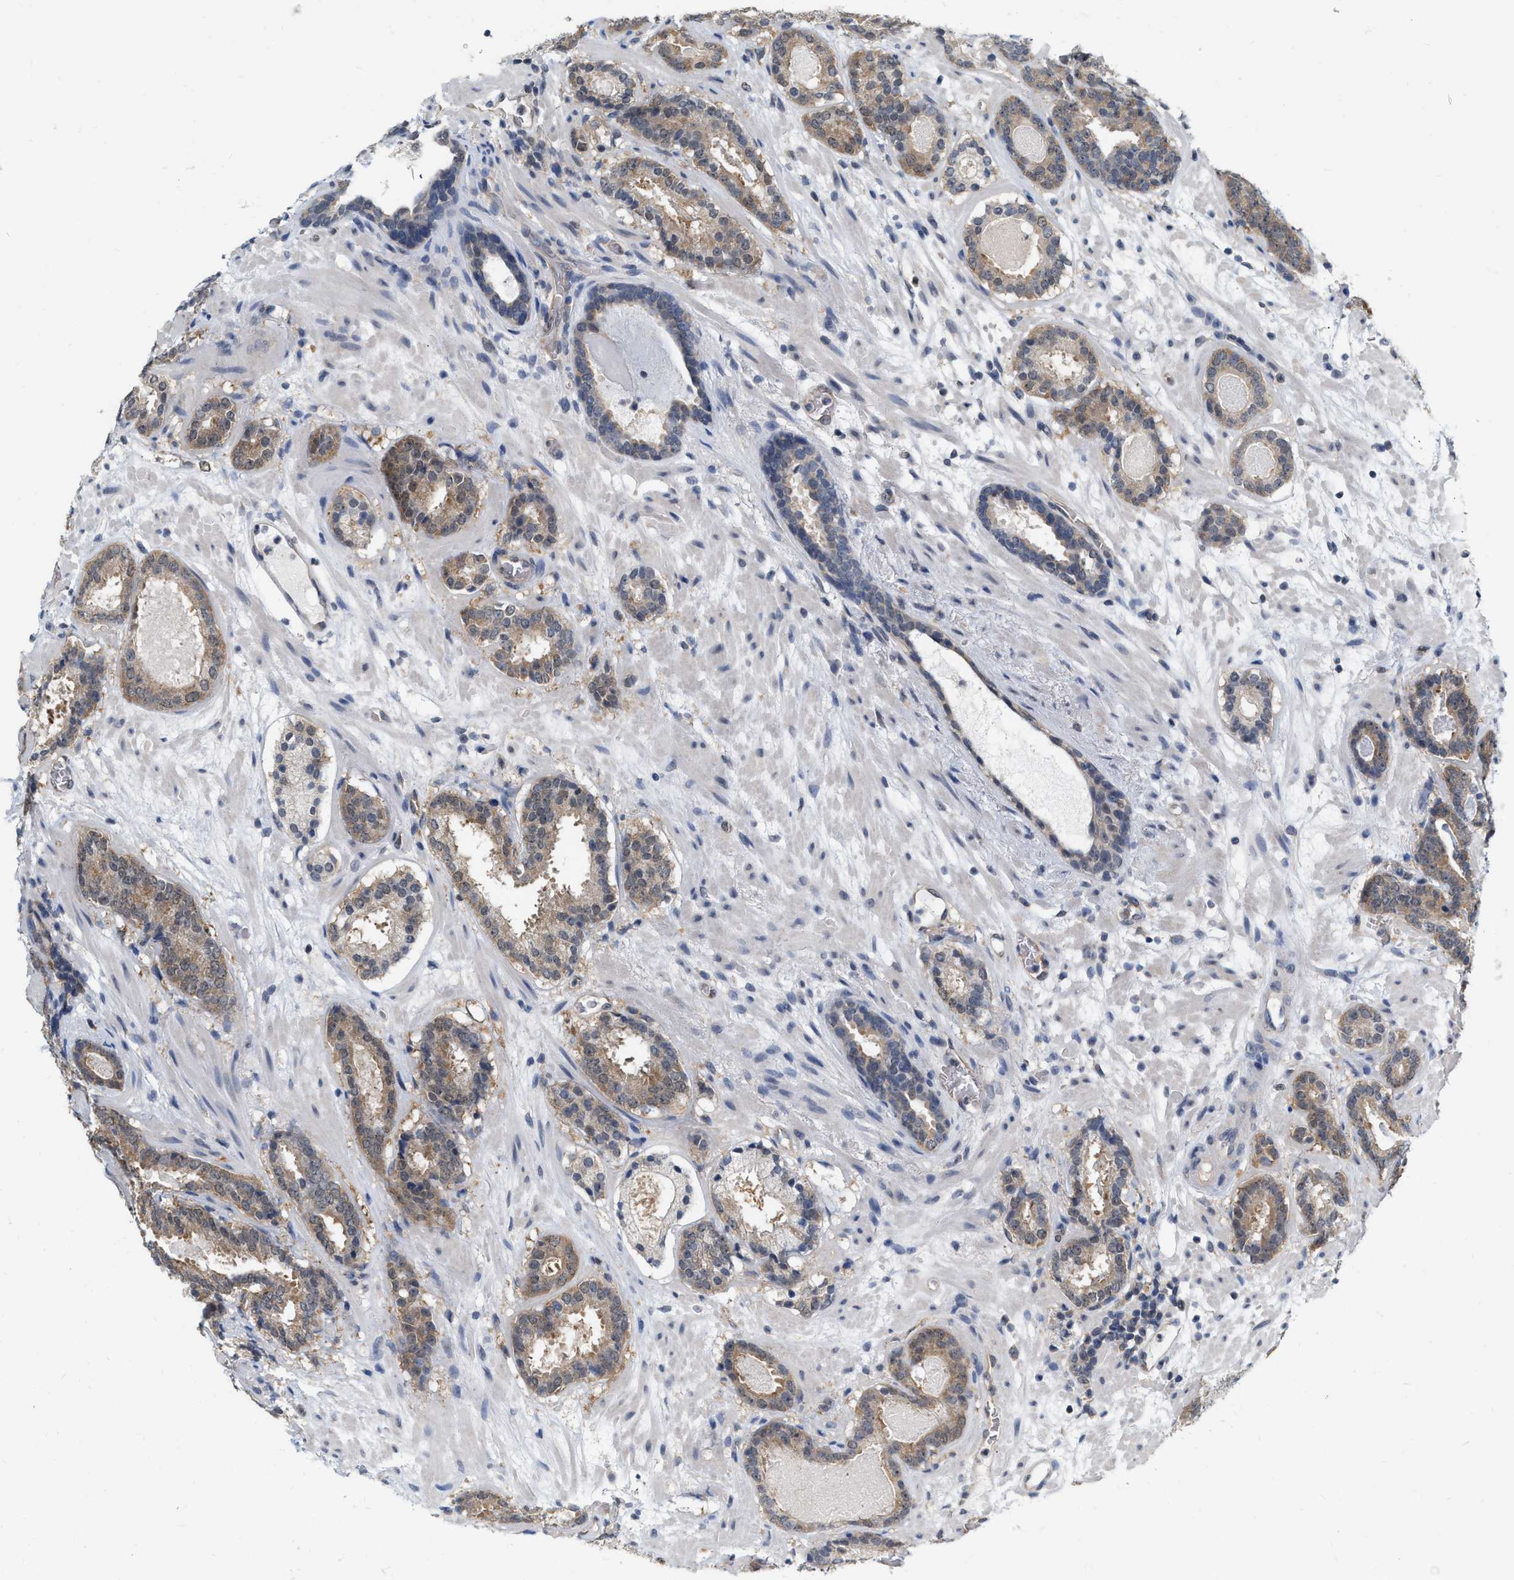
{"staining": {"intensity": "moderate", "quantity": ">75%", "location": "cytoplasmic/membranous"}, "tissue": "prostate cancer", "cell_type": "Tumor cells", "image_type": "cancer", "snomed": [{"axis": "morphology", "description": "Adenocarcinoma, Low grade"}, {"axis": "topography", "description": "Prostate"}], "caption": "Protein staining demonstrates moderate cytoplasmic/membranous expression in approximately >75% of tumor cells in prostate low-grade adenocarcinoma. (Brightfield microscopy of DAB IHC at high magnification).", "gene": "RUVBL1", "patient": {"sex": "male", "age": 69}}